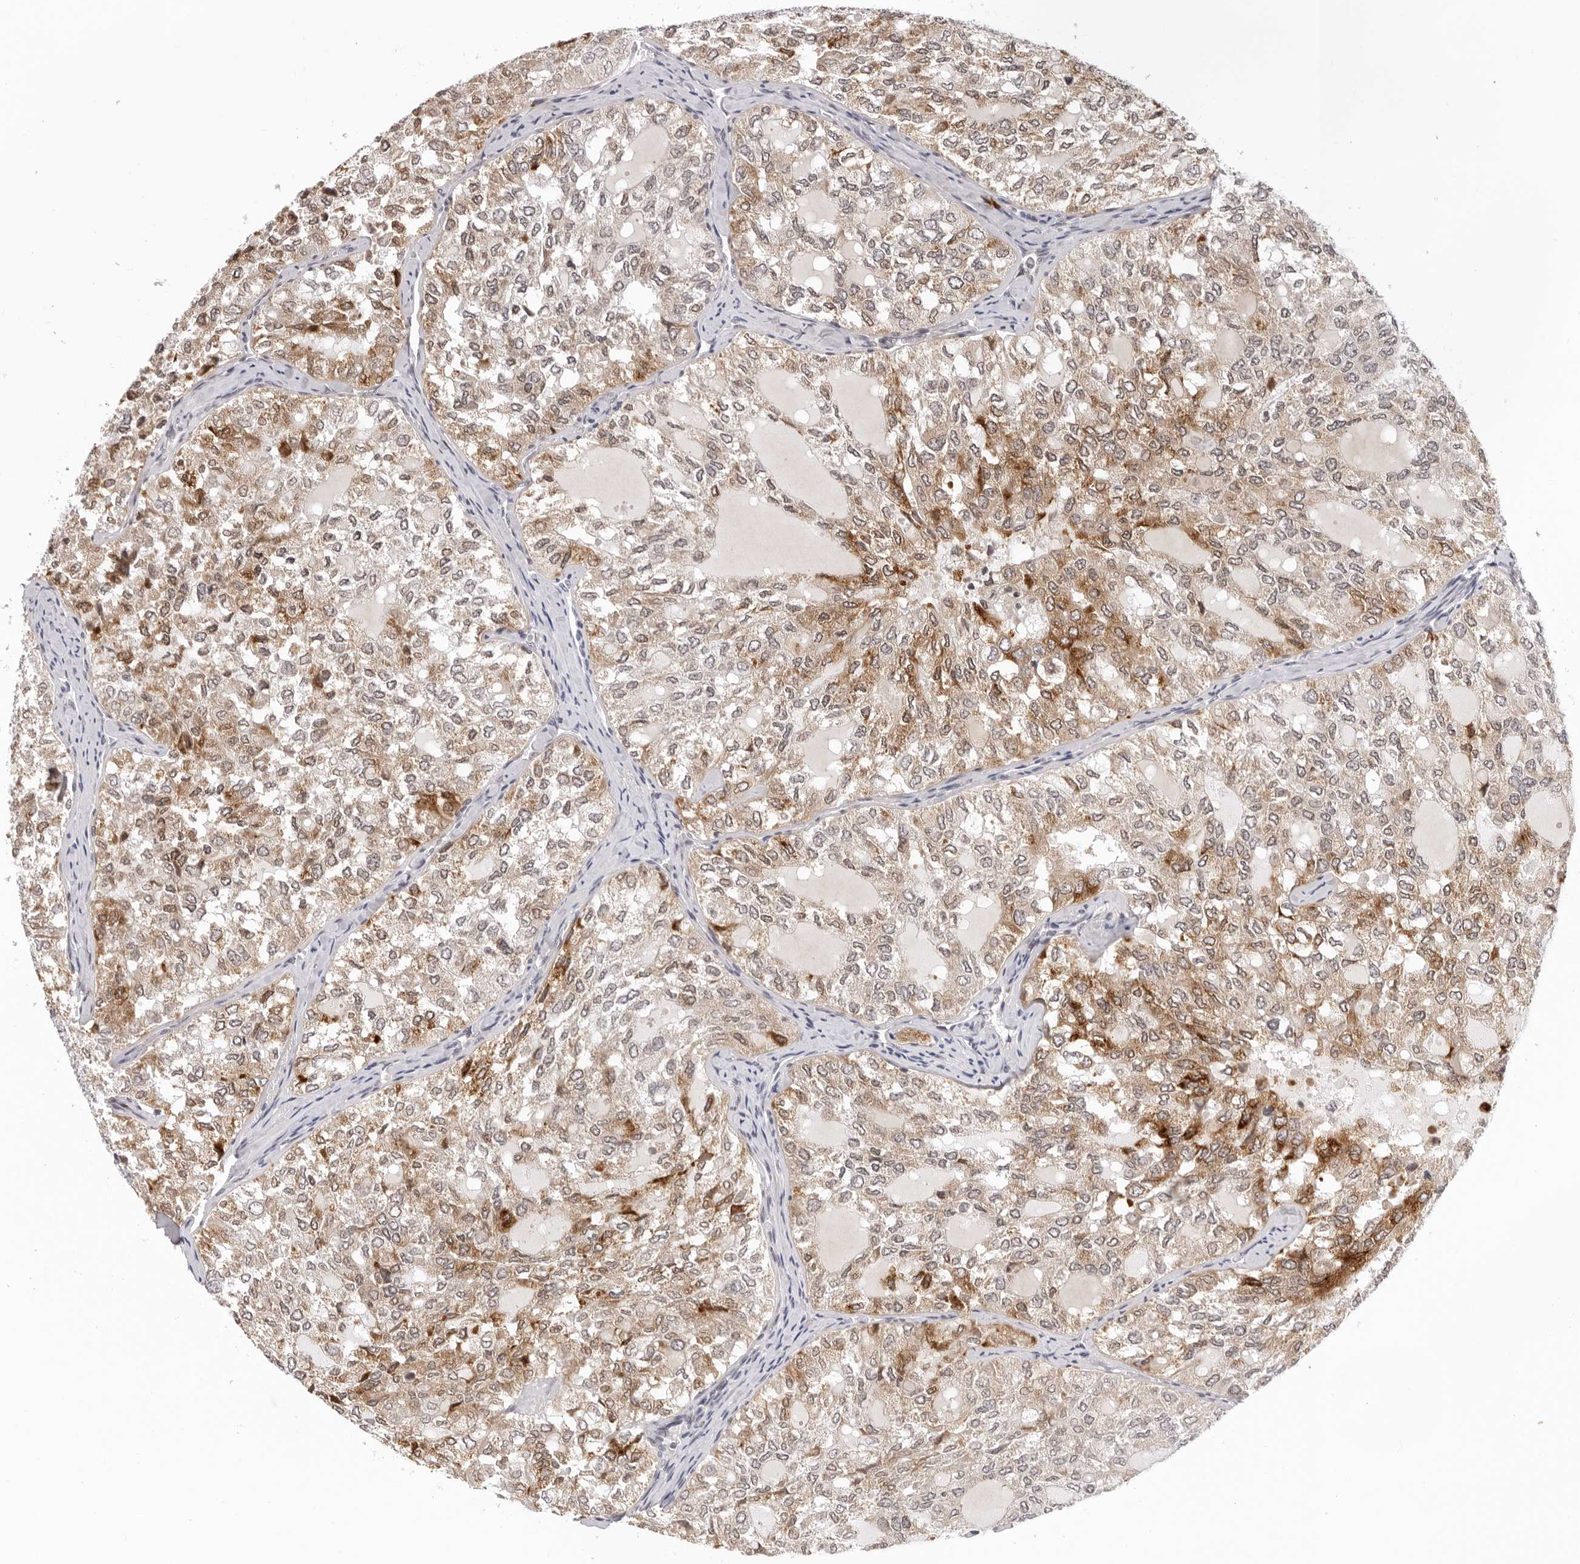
{"staining": {"intensity": "moderate", "quantity": ">75%", "location": "cytoplasmic/membranous"}, "tissue": "thyroid cancer", "cell_type": "Tumor cells", "image_type": "cancer", "snomed": [{"axis": "morphology", "description": "Follicular adenoma carcinoma, NOS"}, {"axis": "topography", "description": "Thyroid gland"}], "caption": "This is an image of IHC staining of follicular adenoma carcinoma (thyroid), which shows moderate positivity in the cytoplasmic/membranous of tumor cells.", "gene": "IL17RA", "patient": {"sex": "male", "age": 75}}